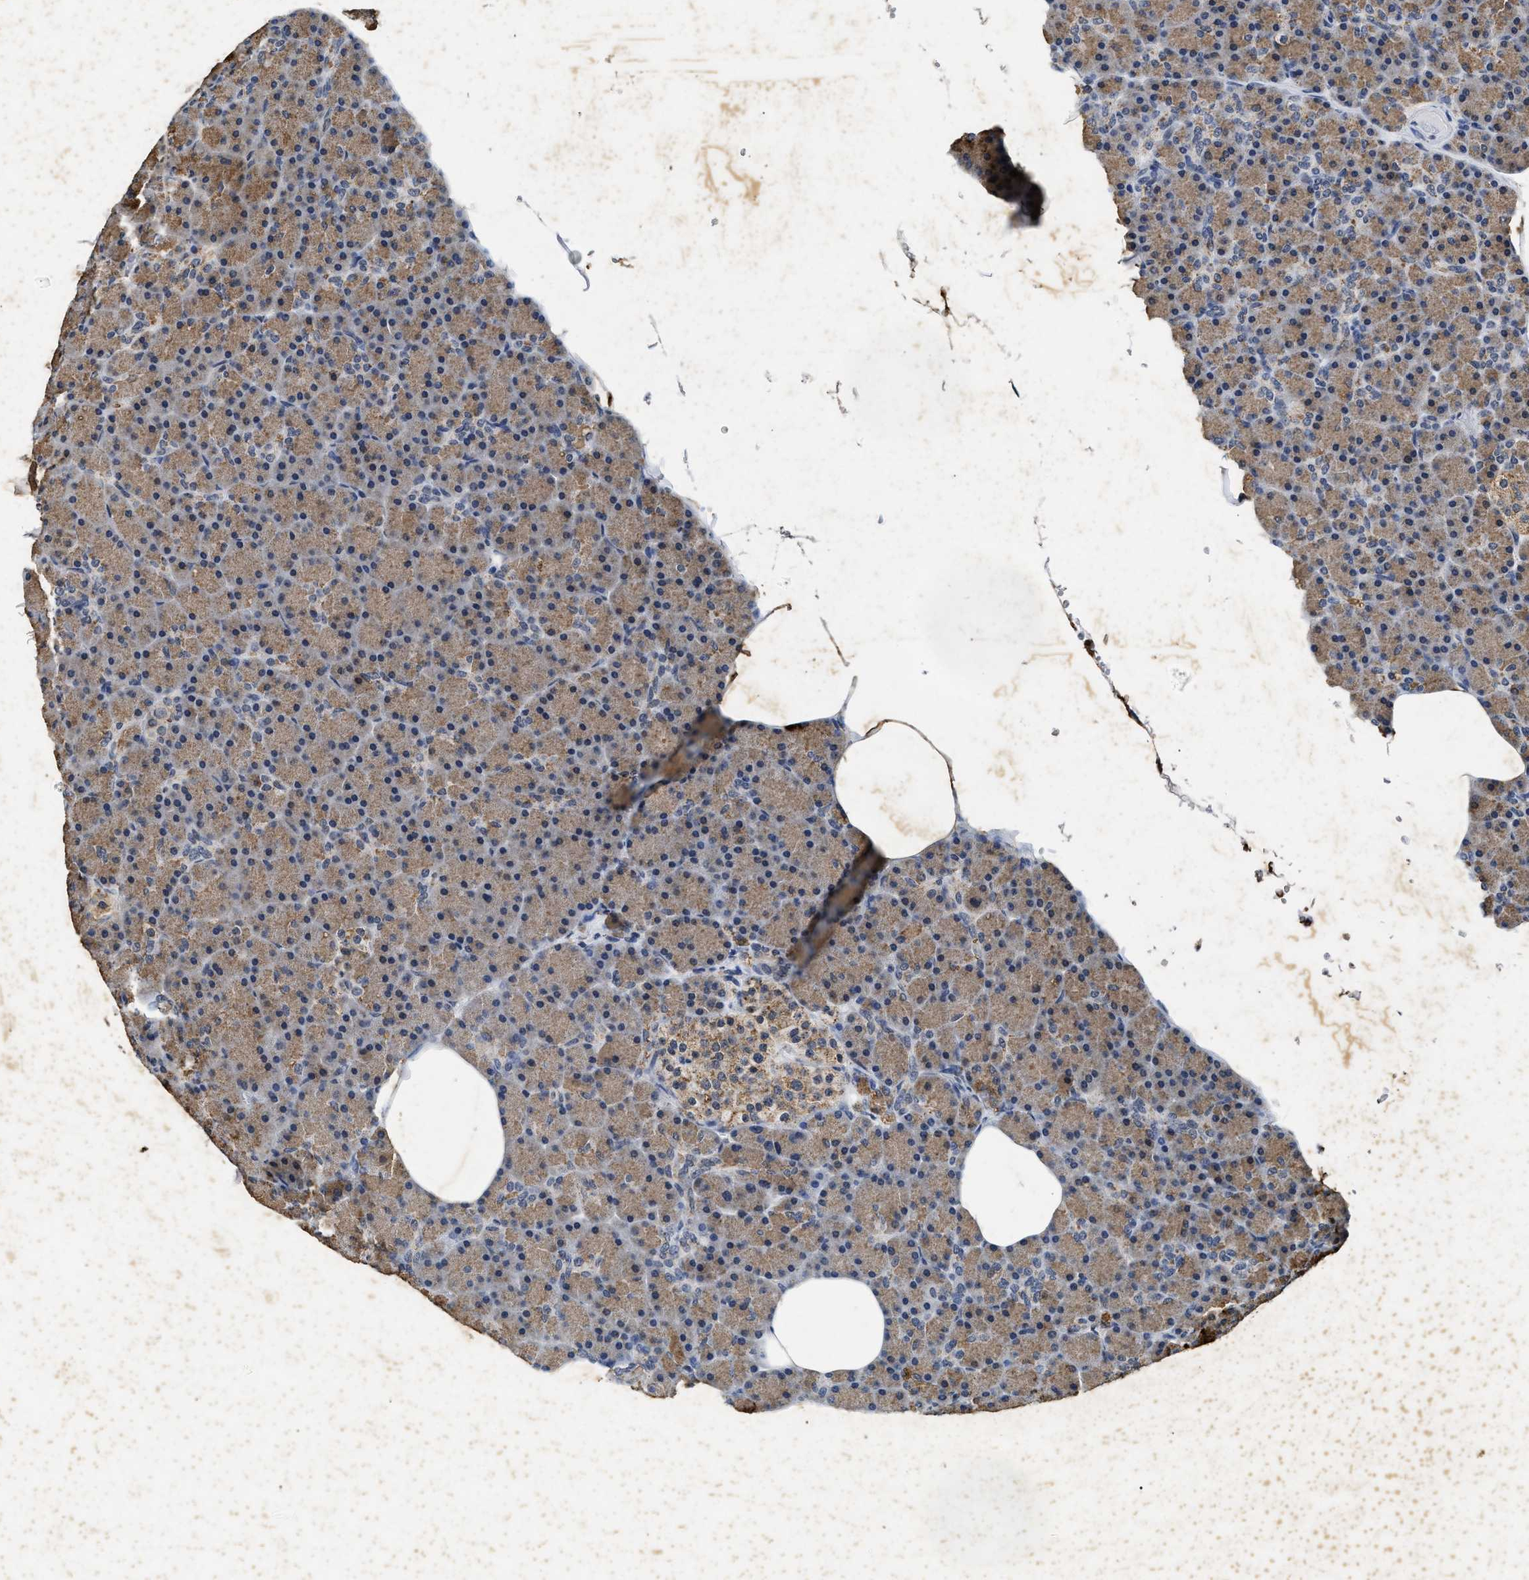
{"staining": {"intensity": "moderate", "quantity": ">75%", "location": "cytoplasmic/membranous"}, "tissue": "pancreas", "cell_type": "Exocrine glandular cells", "image_type": "normal", "snomed": [{"axis": "morphology", "description": "Normal tissue, NOS"}, {"axis": "topography", "description": "Pancreas"}], "caption": "A histopathology image of pancreas stained for a protein demonstrates moderate cytoplasmic/membranous brown staining in exocrine glandular cells. The staining was performed using DAB (3,3'-diaminobenzidine), with brown indicating positive protein expression. Nuclei are stained blue with hematoxylin.", "gene": "ACOX1", "patient": {"sex": "female", "age": 43}}